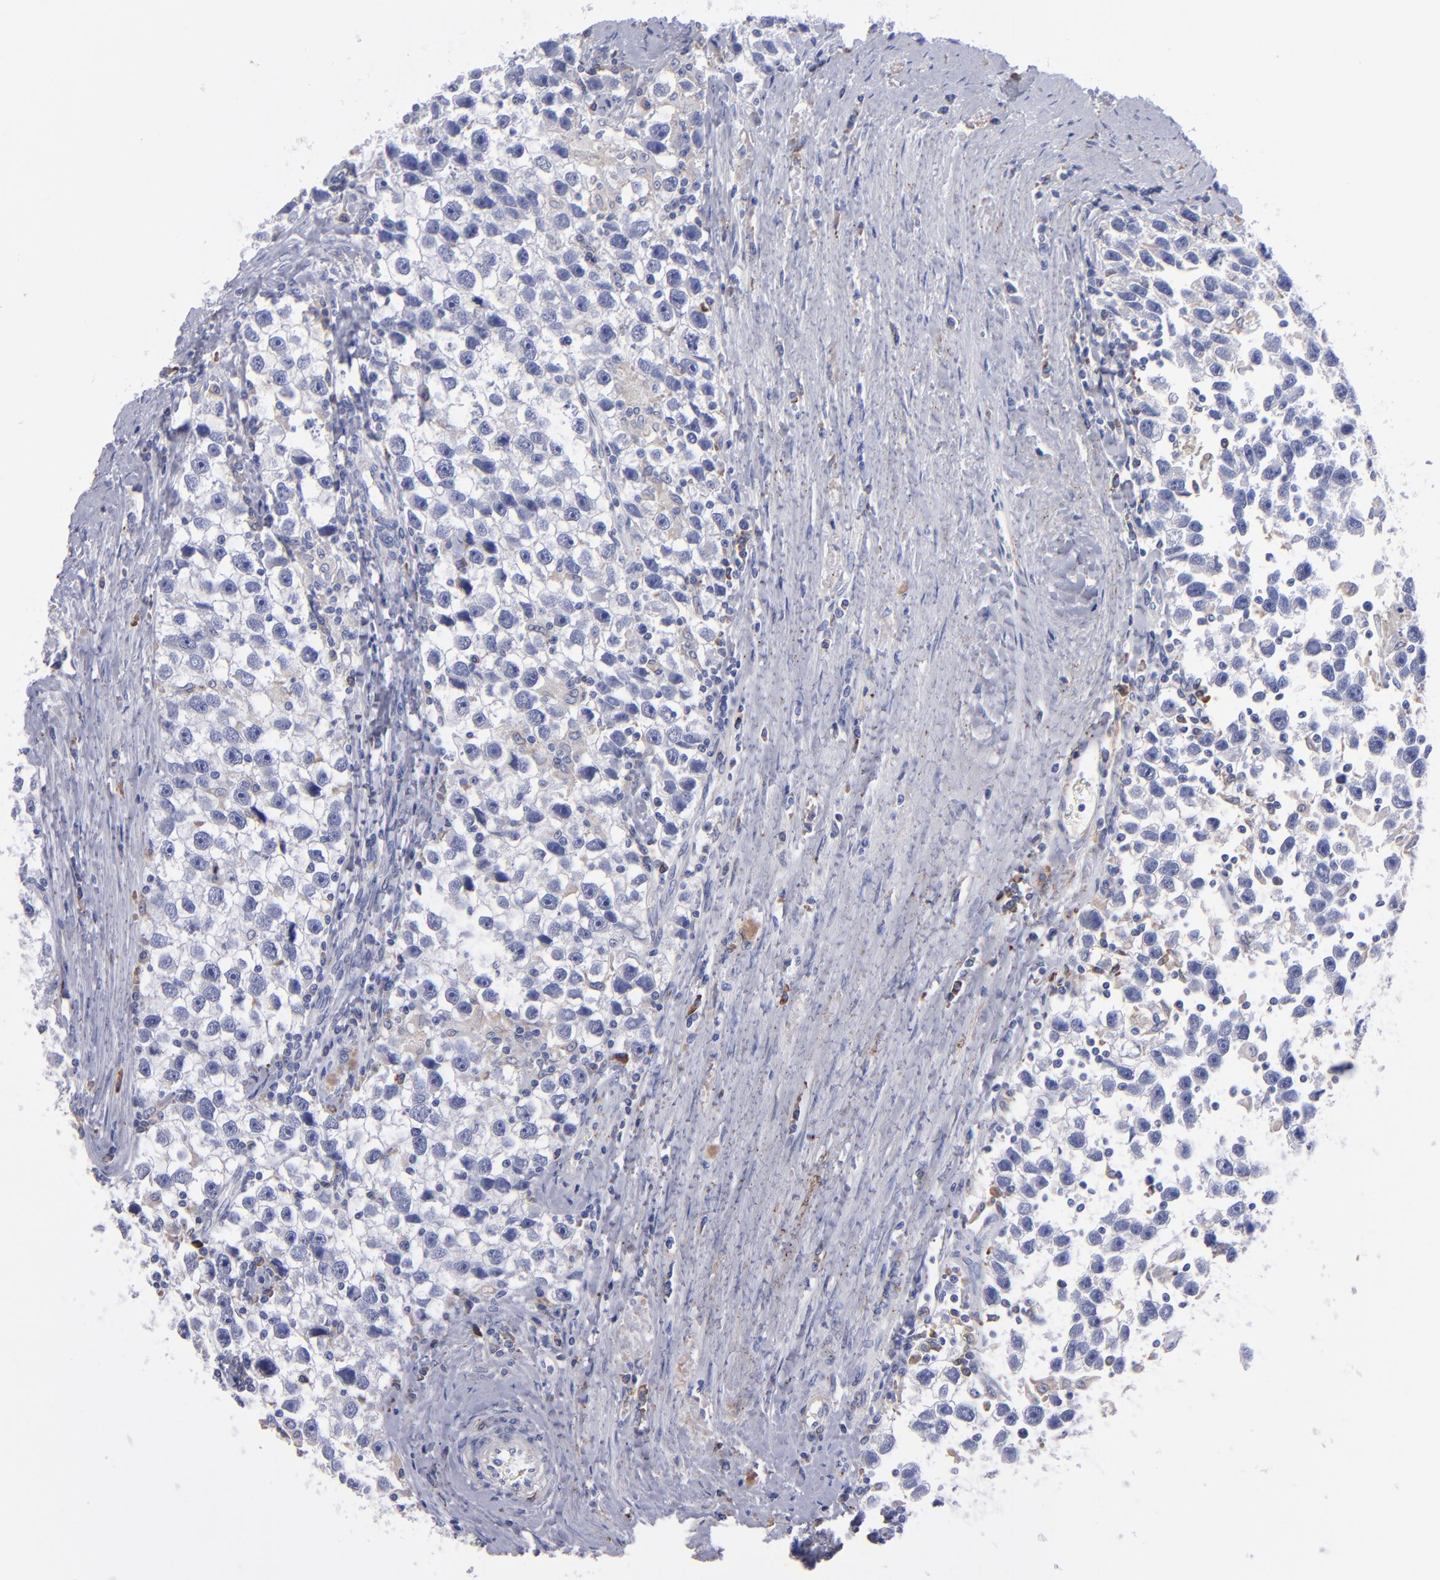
{"staining": {"intensity": "weak", "quantity": "25%-75%", "location": "cytoplasmic/membranous"}, "tissue": "testis cancer", "cell_type": "Tumor cells", "image_type": "cancer", "snomed": [{"axis": "morphology", "description": "Seminoma, NOS"}, {"axis": "topography", "description": "Testis"}], "caption": "IHC image of neoplastic tissue: human testis cancer stained using IHC exhibits low levels of weak protein expression localized specifically in the cytoplasmic/membranous of tumor cells, appearing as a cytoplasmic/membranous brown color.", "gene": "MFGE8", "patient": {"sex": "male", "age": 43}}